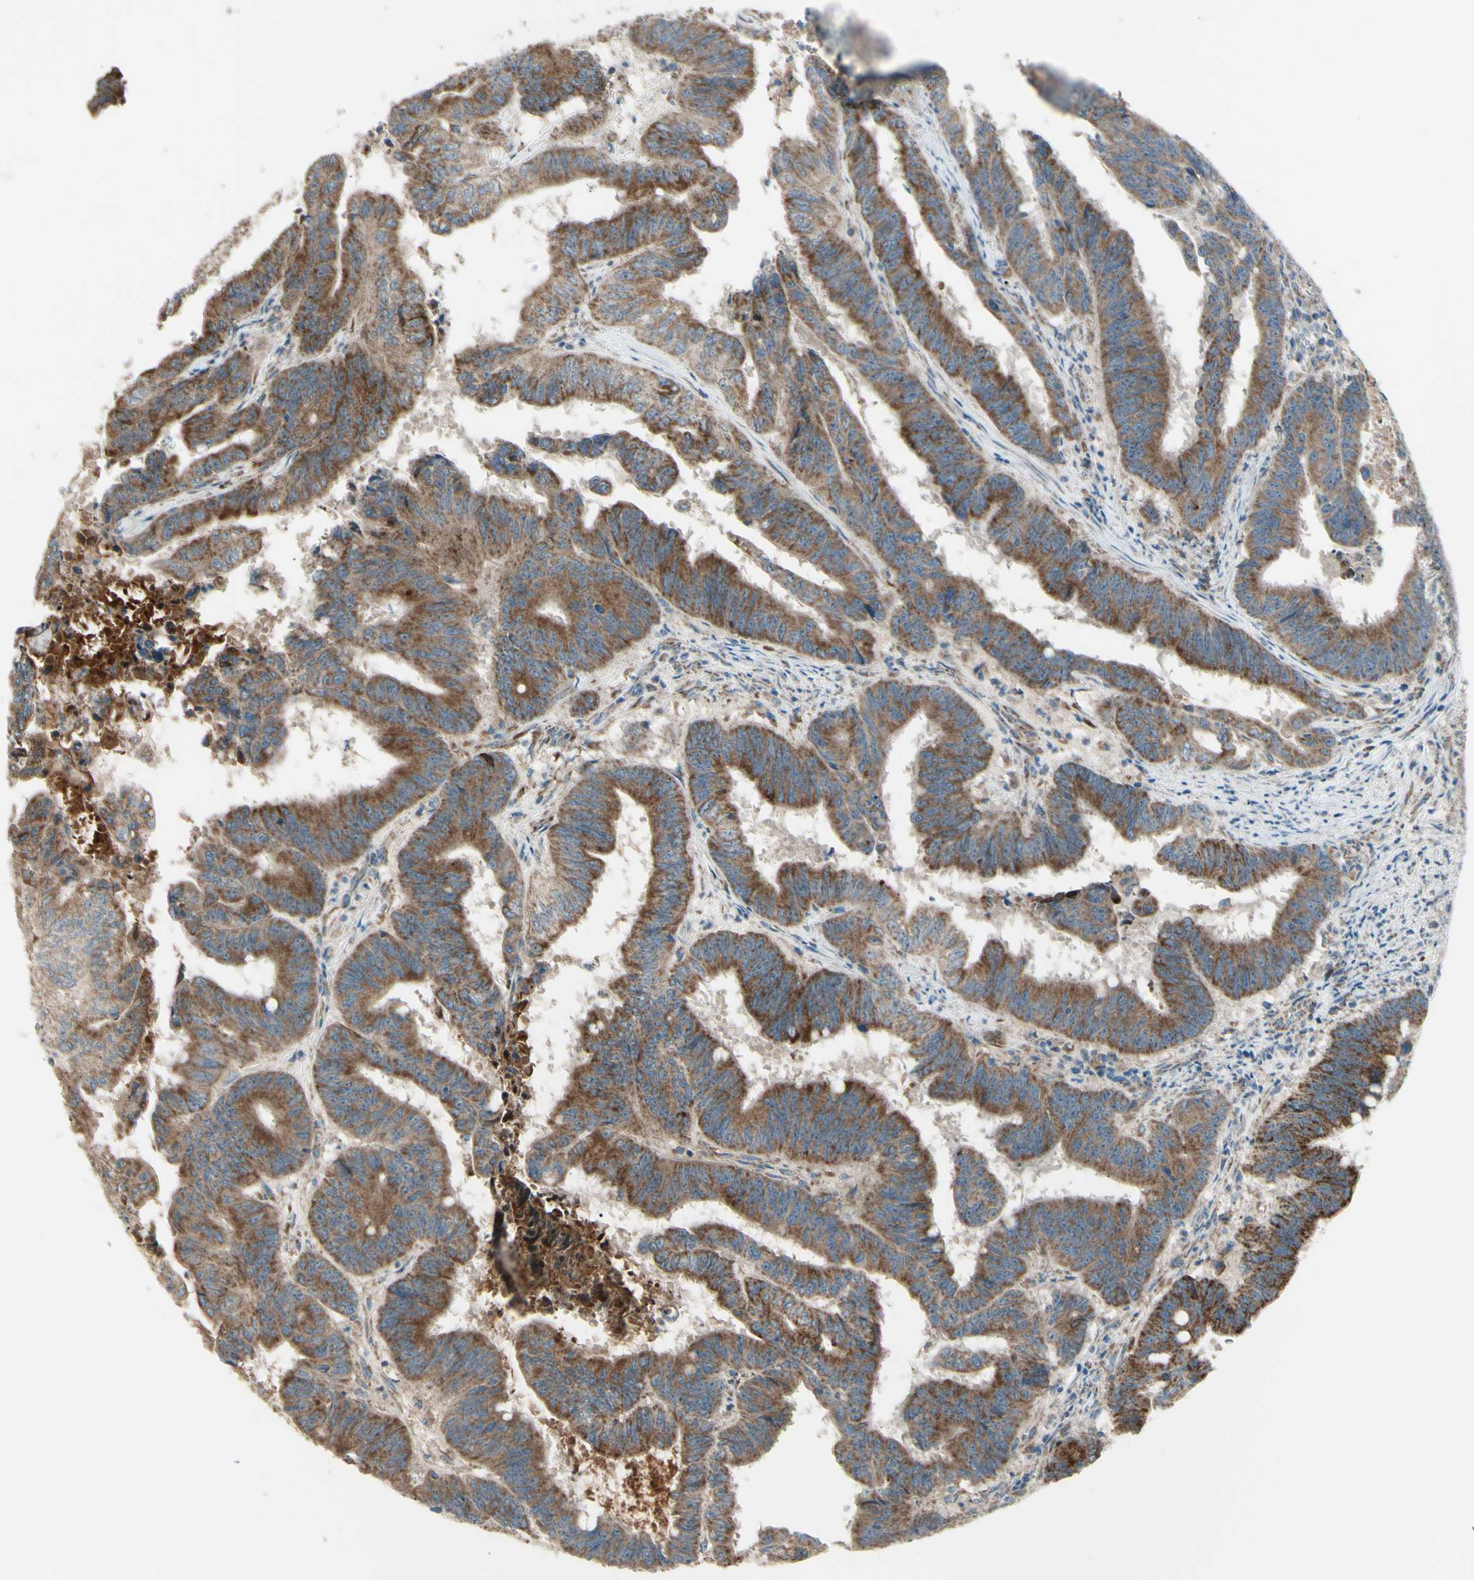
{"staining": {"intensity": "strong", "quantity": ">75%", "location": "cytoplasmic/membranous"}, "tissue": "colorectal cancer", "cell_type": "Tumor cells", "image_type": "cancer", "snomed": [{"axis": "morphology", "description": "Adenocarcinoma, NOS"}, {"axis": "topography", "description": "Colon"}], "caption": "Brown immunohistochemical staining in human colorectal cancer (adenocarcinoma) demonstrates strong cytoplasmic/membranous staining in approximately >75% of tumor cells.", "gene": "RHOT1", "patient": {"sex": "male", "age": 45}}